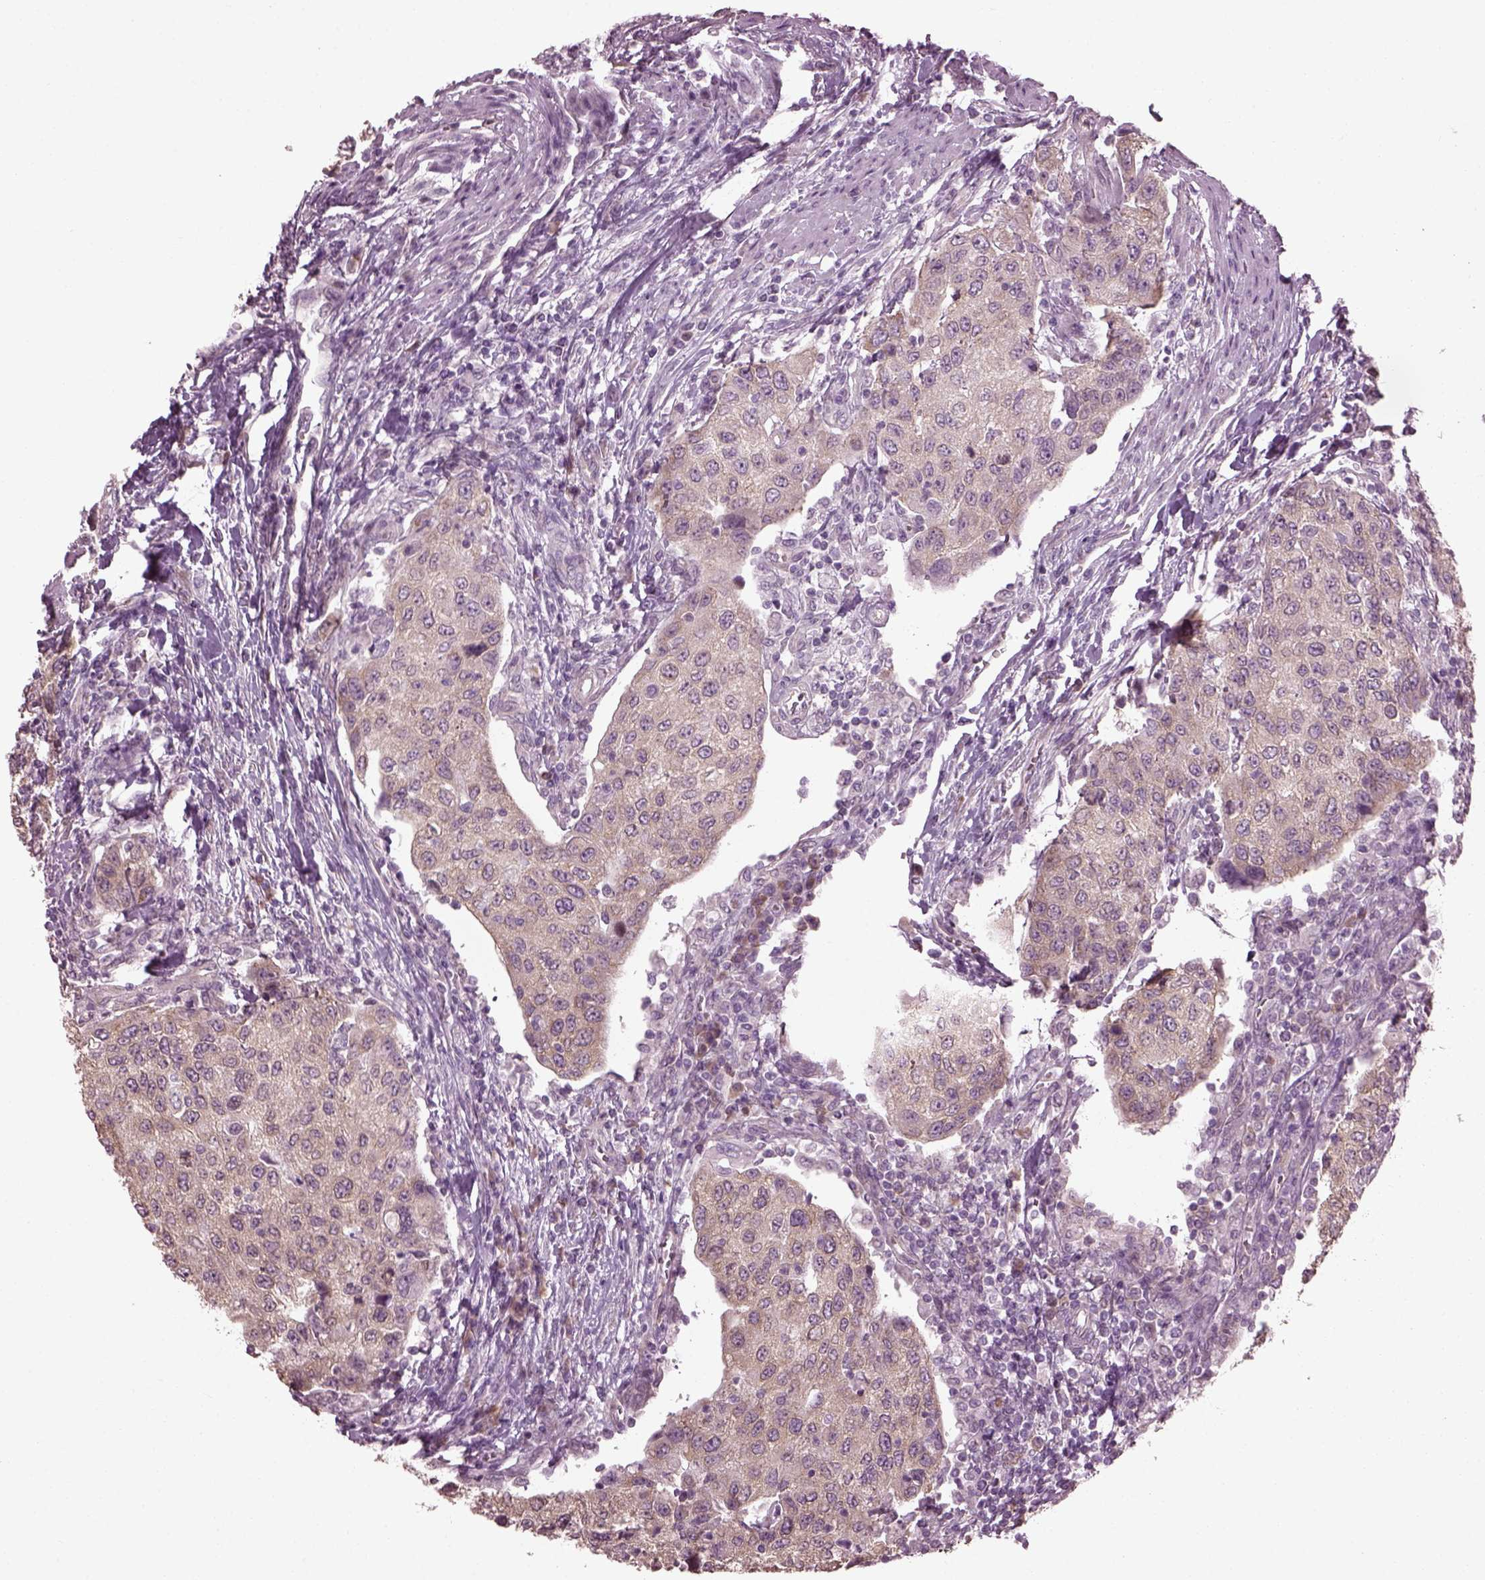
{"staining": {"intensity": "weak", "quantity": "25%-75%", "location": "cytoplasmic/membranous"}, "tissue": "urothelial cancer", "cell_type": "Tumor cells", "image_type": "cancer", "snomed": [{"axis": "morphology", "description": "Urothelial carcinoma, High grade"}, {"axis": "topography", "description": "Urinary bladder"}], "caption": "A high-resolution histopathology image shows IHC staining of urothelial cancer, which reveals weak cytoplasmic/membranous positivity in about 25%-75% of tumor cells. (Stains: DAB in brown, nuclei in blue, Microscopy: brightfield microscopy at high magnification).", "gene": "CABP5", "patient": {"sex": "female", "age": 78}}